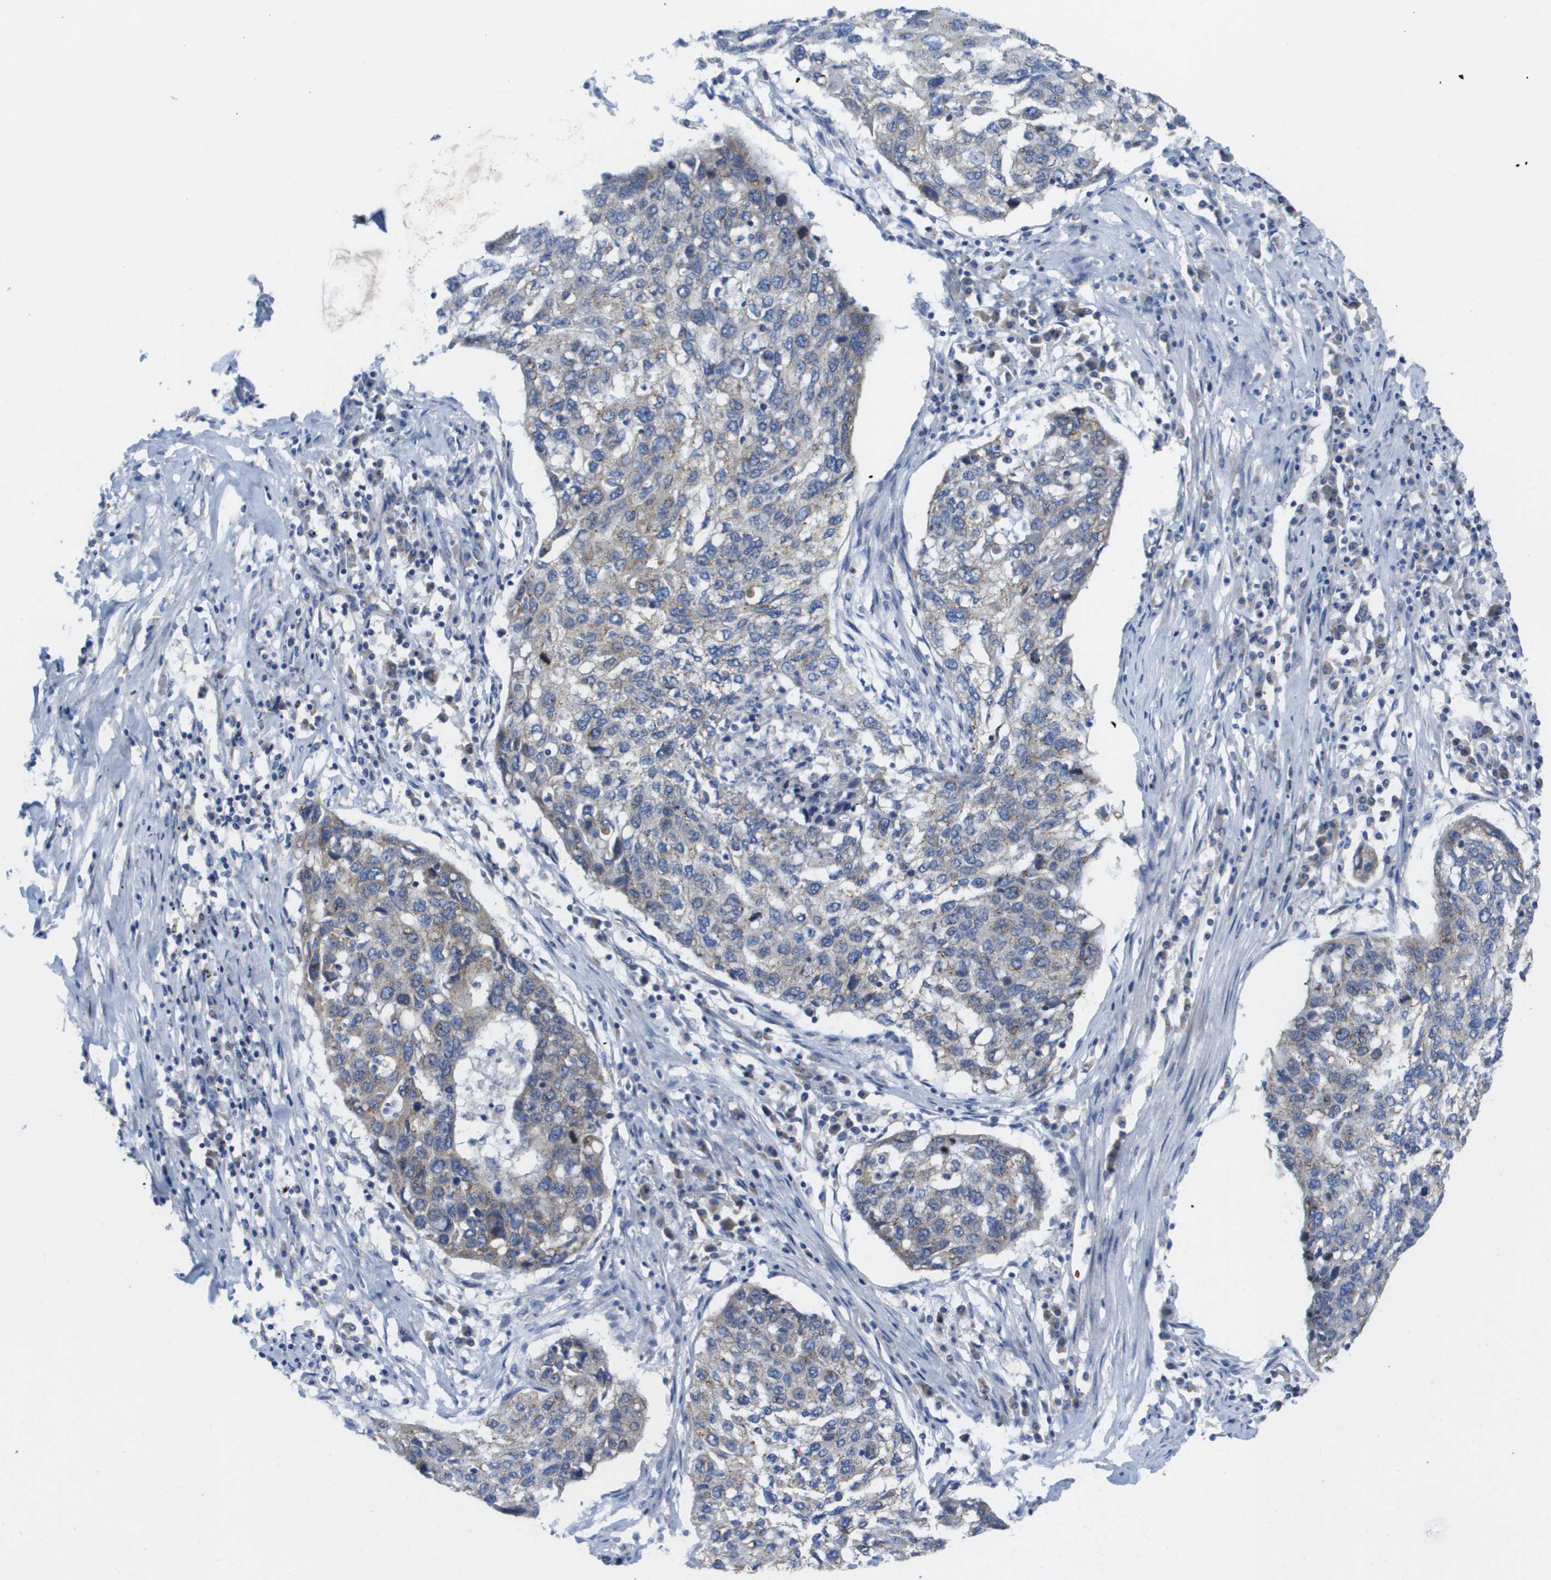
{"staining": {"intensity": "weak", "quantity": "<25%", "location": "cytoplasmic/membranous"}, "tissue": "lung cancer", "cell_type": "Tumor cells", "image_type": "cancer", "snomed": [{"axis": "morphology", "description": "Squamous cell carcinoma, NOS"}, {"axis": "topography", "description": "Lung"}], "caption": "There is no significant staining in tumor cells of squamous cell carcinoma (lung).", "gene": "FIS1", "patient": {"sex": "female", "age": 63}}